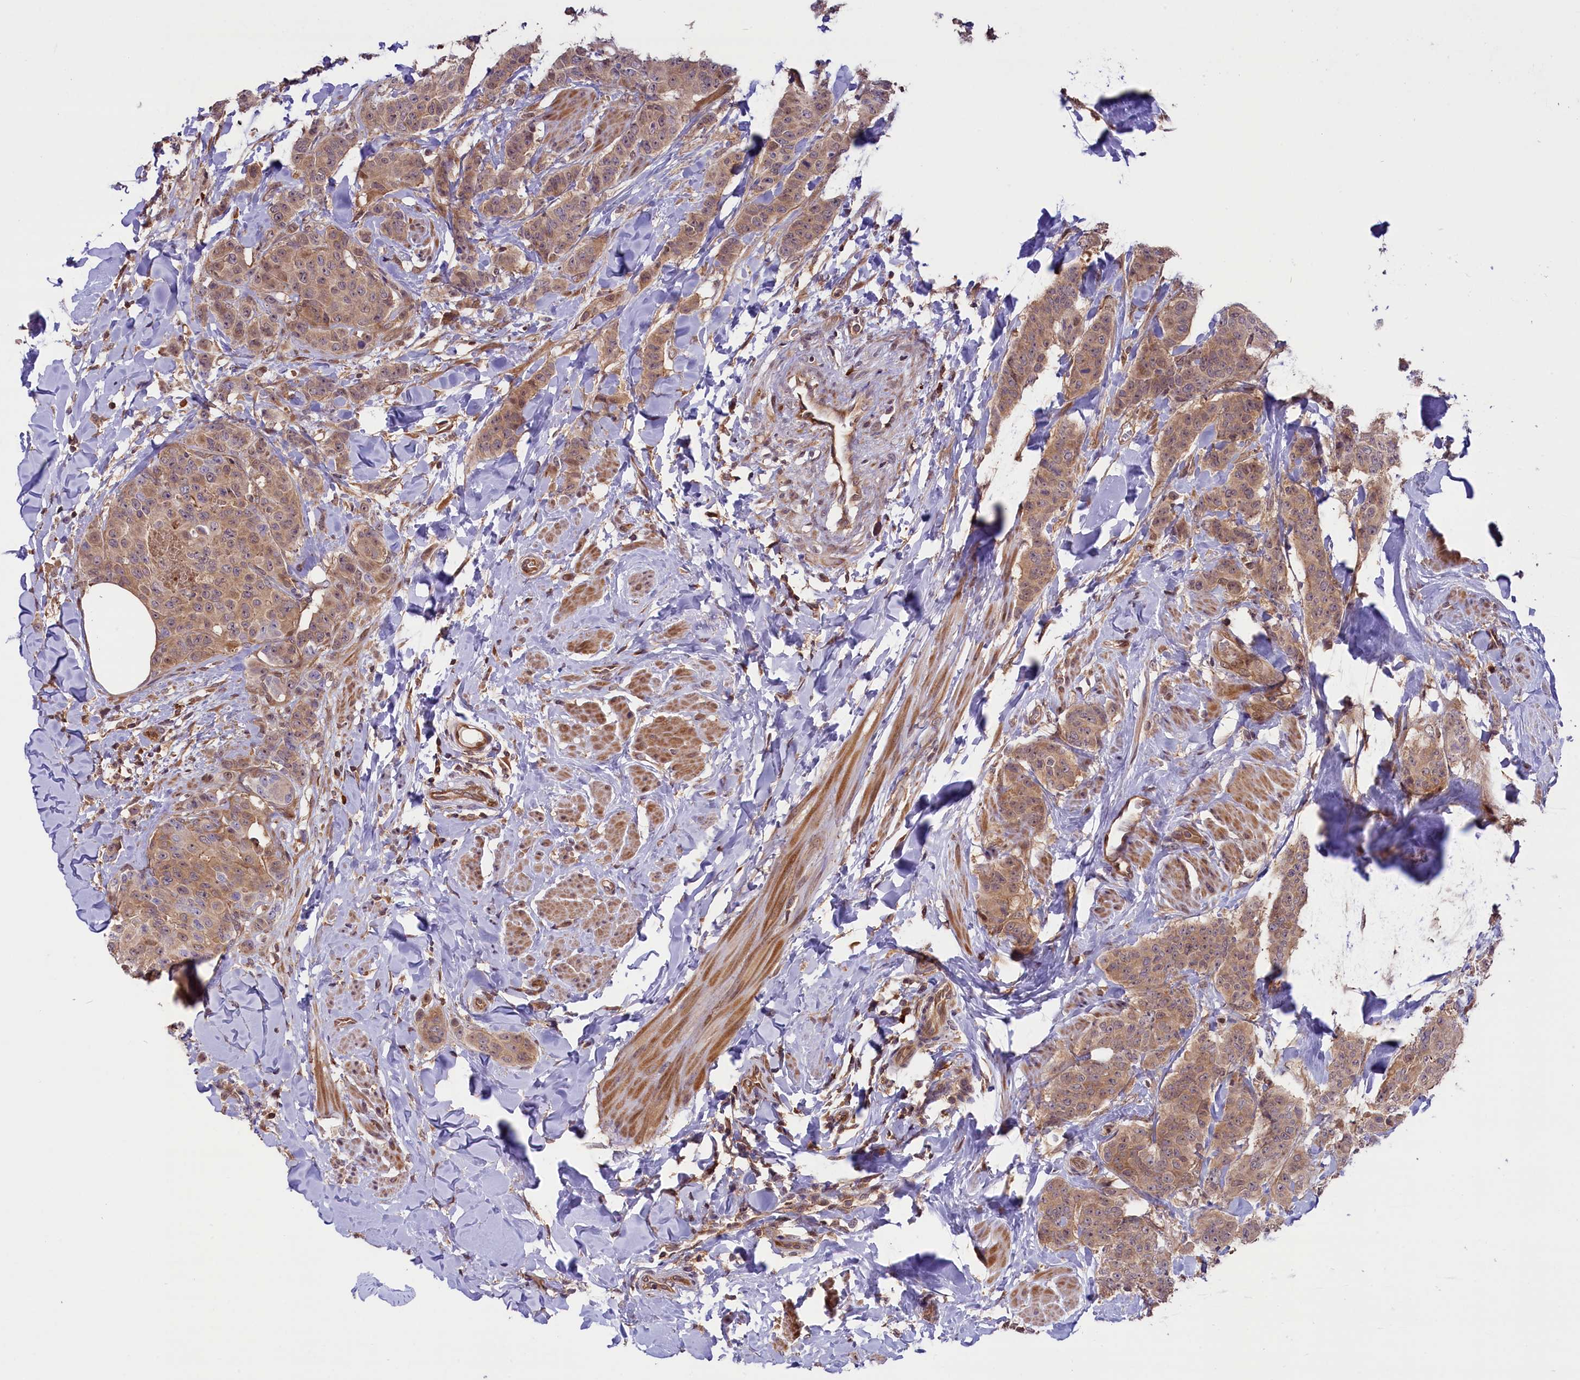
{"staining": {"intensity": "weak", "quantity": "25%-75%", "location": "cytoplasmic/membranous"}, "tissue": "breast cancer", "cell_type": "Tumor cells", "image_type": "cancer", "snomed": [{"axis": "morphology", "description": "Duct carcinoma"}, {"axis": "topography", "description": "Breast"}], "caption": "DAB immunohistochemical staining of human breast infiltrating ductal carcinoma shows weak cytoplasmic/membranous protein positivity in approximately 25%-75% of tumor cells.", "gene": "RIC8A", "patient": {"sex": "female", "age": 40}}